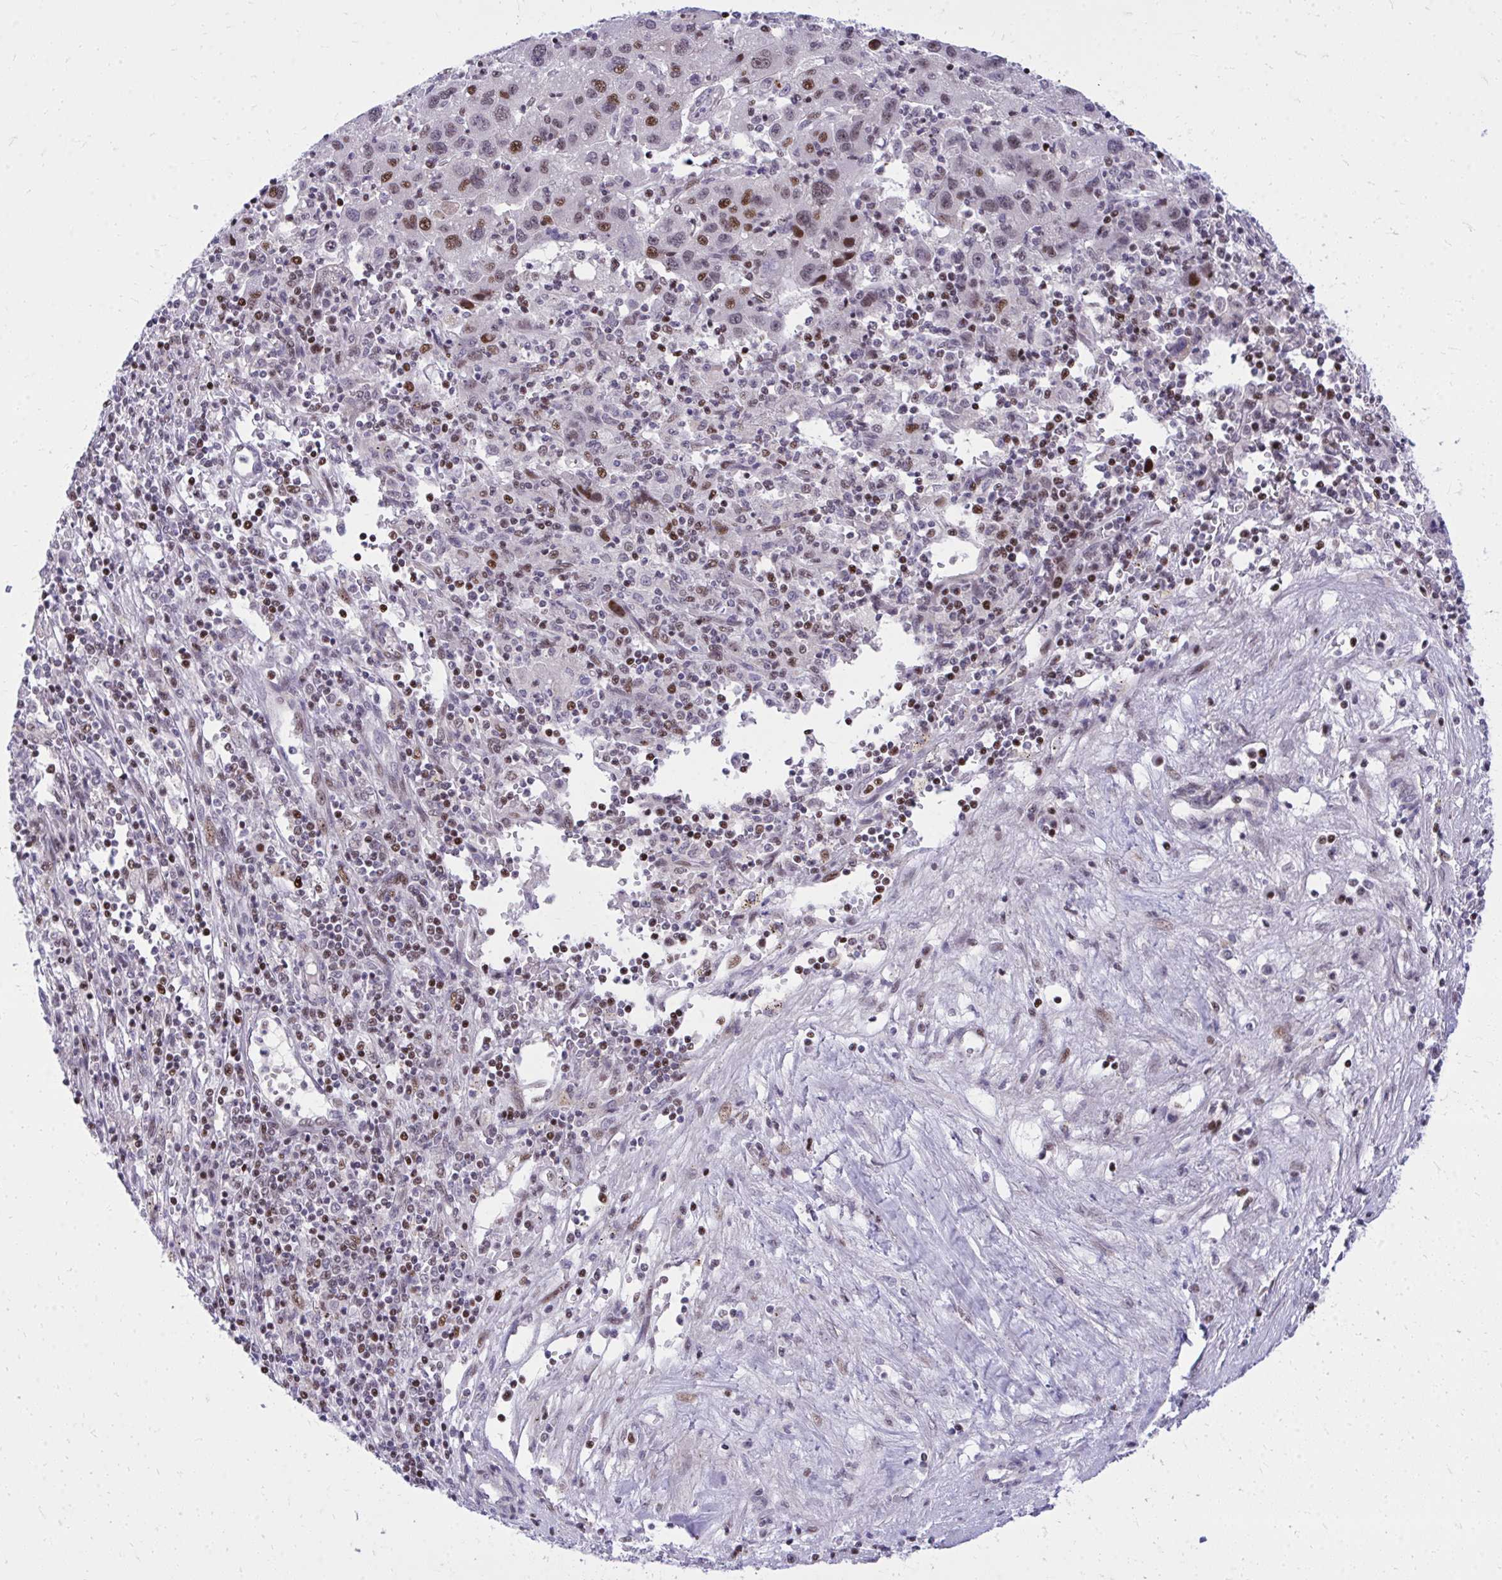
{"staining": {"intensity": "moderate", "quantity": "<25%", "location": "nuclear"}, "tissue": "liver cancer", "cell_type": "Tumor cells", "image_type": "cancer", "snomed": [{"axis": "morphology", "description": "Carcinoma, Hepatocellular, NOS"}, {"axis": "topography", "description": "Liver"}], "caption": "This histopathology image displays liver cancer stained with immunohistochemistry to label a protein in brown. The nuclear of tumor cells show moderate positivity for the protein. Nuclei are counter-stained blue.", "gene": "C14orf39", "patient": {"sex": "female", "age": 77}}